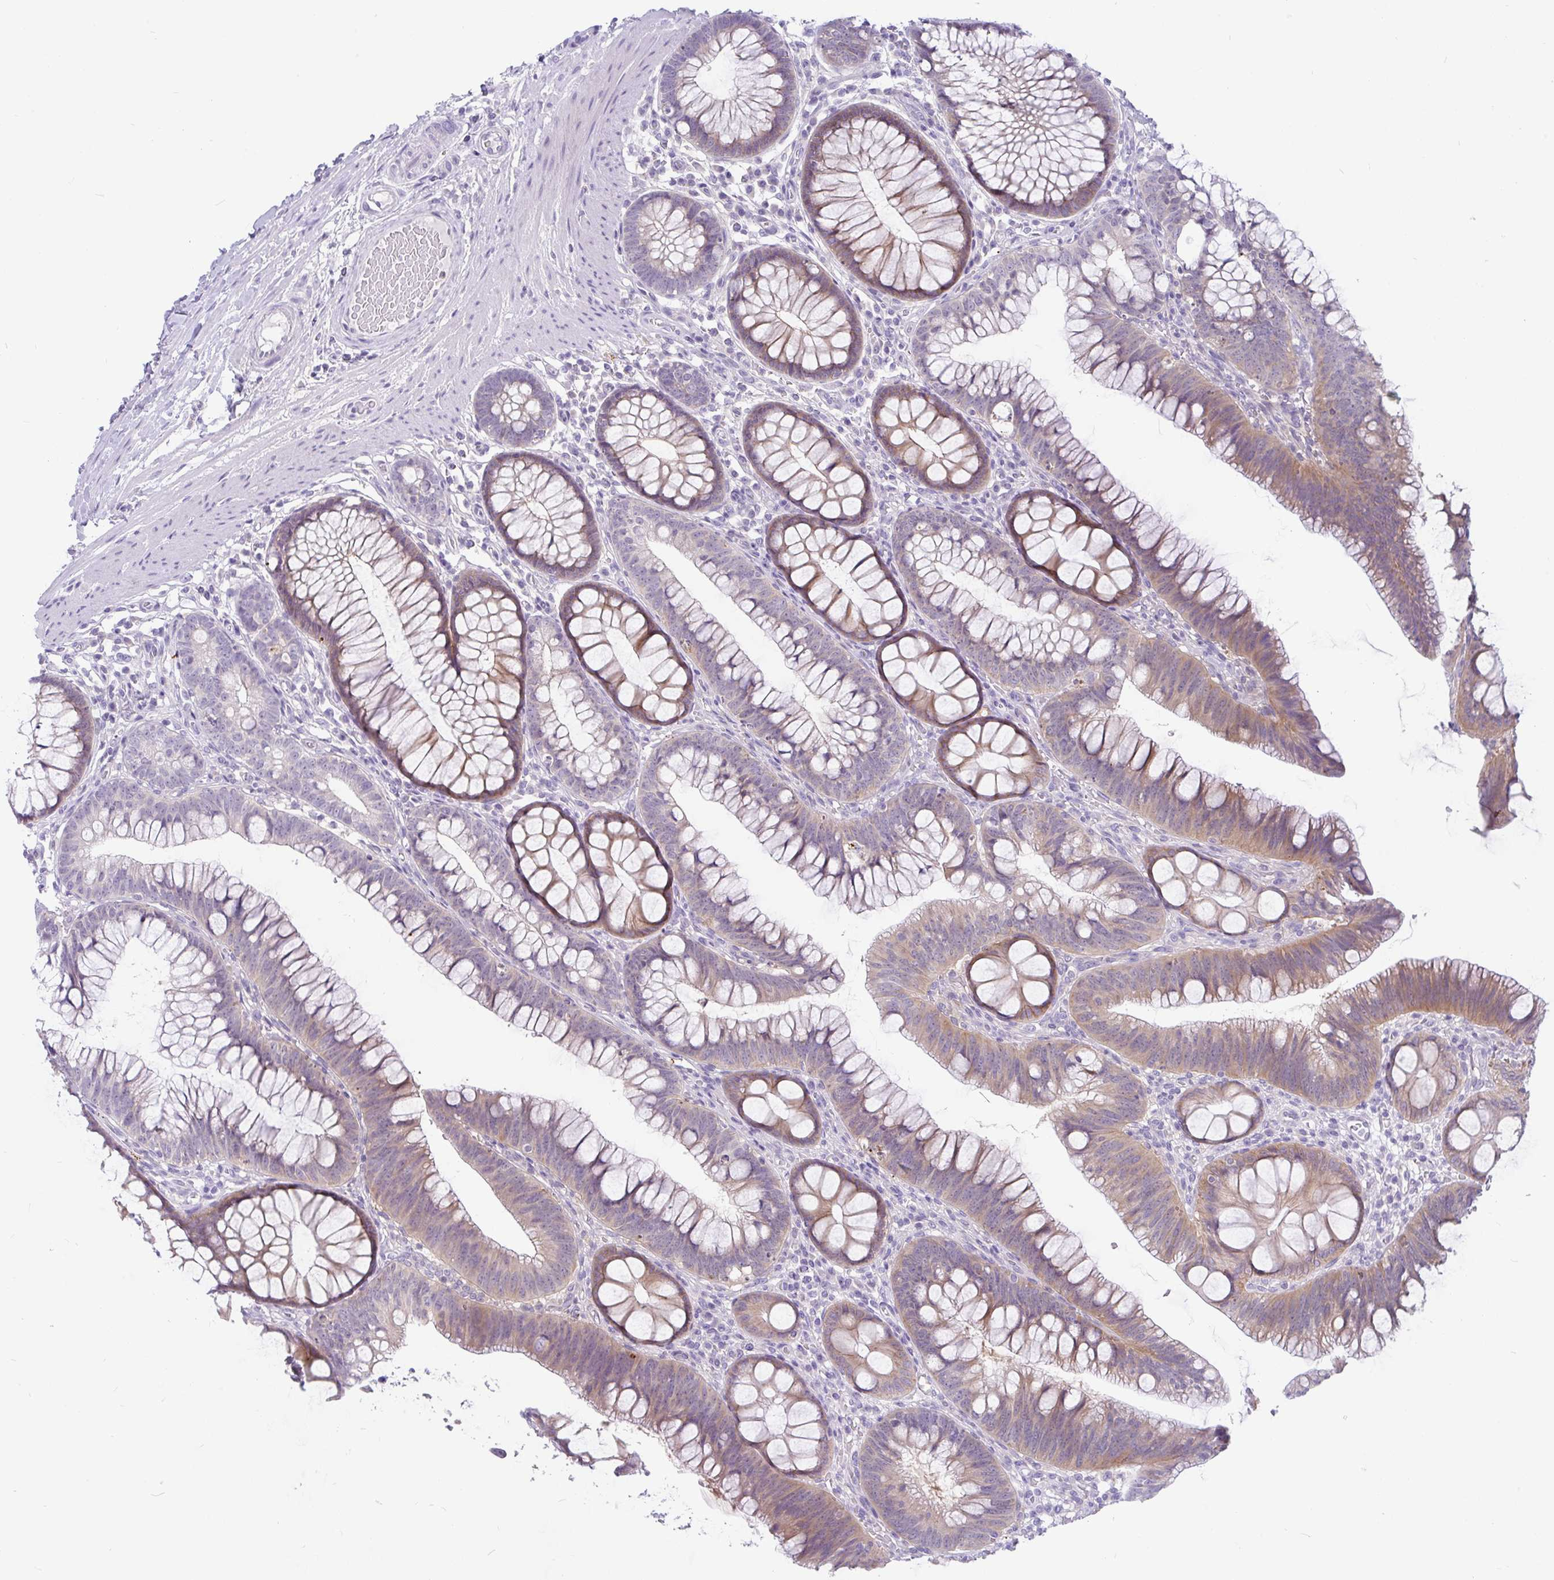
{"staining": {"intensity": "negative", "quantity": "none", "location": "none"}, "tissue": "colon", "cell_type": "Endothelial cells", "image_type": "normal", "snomed": [{"axis": "morphology", "description": "Normal tissue, NOS"}, {"axis": "morphology", "description": "Adenoma, NOS"}, {"axis": "topography", "description": "Soft tissue"}, {"axis": "topography", "description": "Colon"}], "caption": "Endothelial cells are negative for protein expression in benign human colon. The staining is performed using DAB brown chromogen with nuclei counter-stained in using hematoxylin.", "gene": "KIAA2013", "patient": {"sex": "male", "age": 47}}